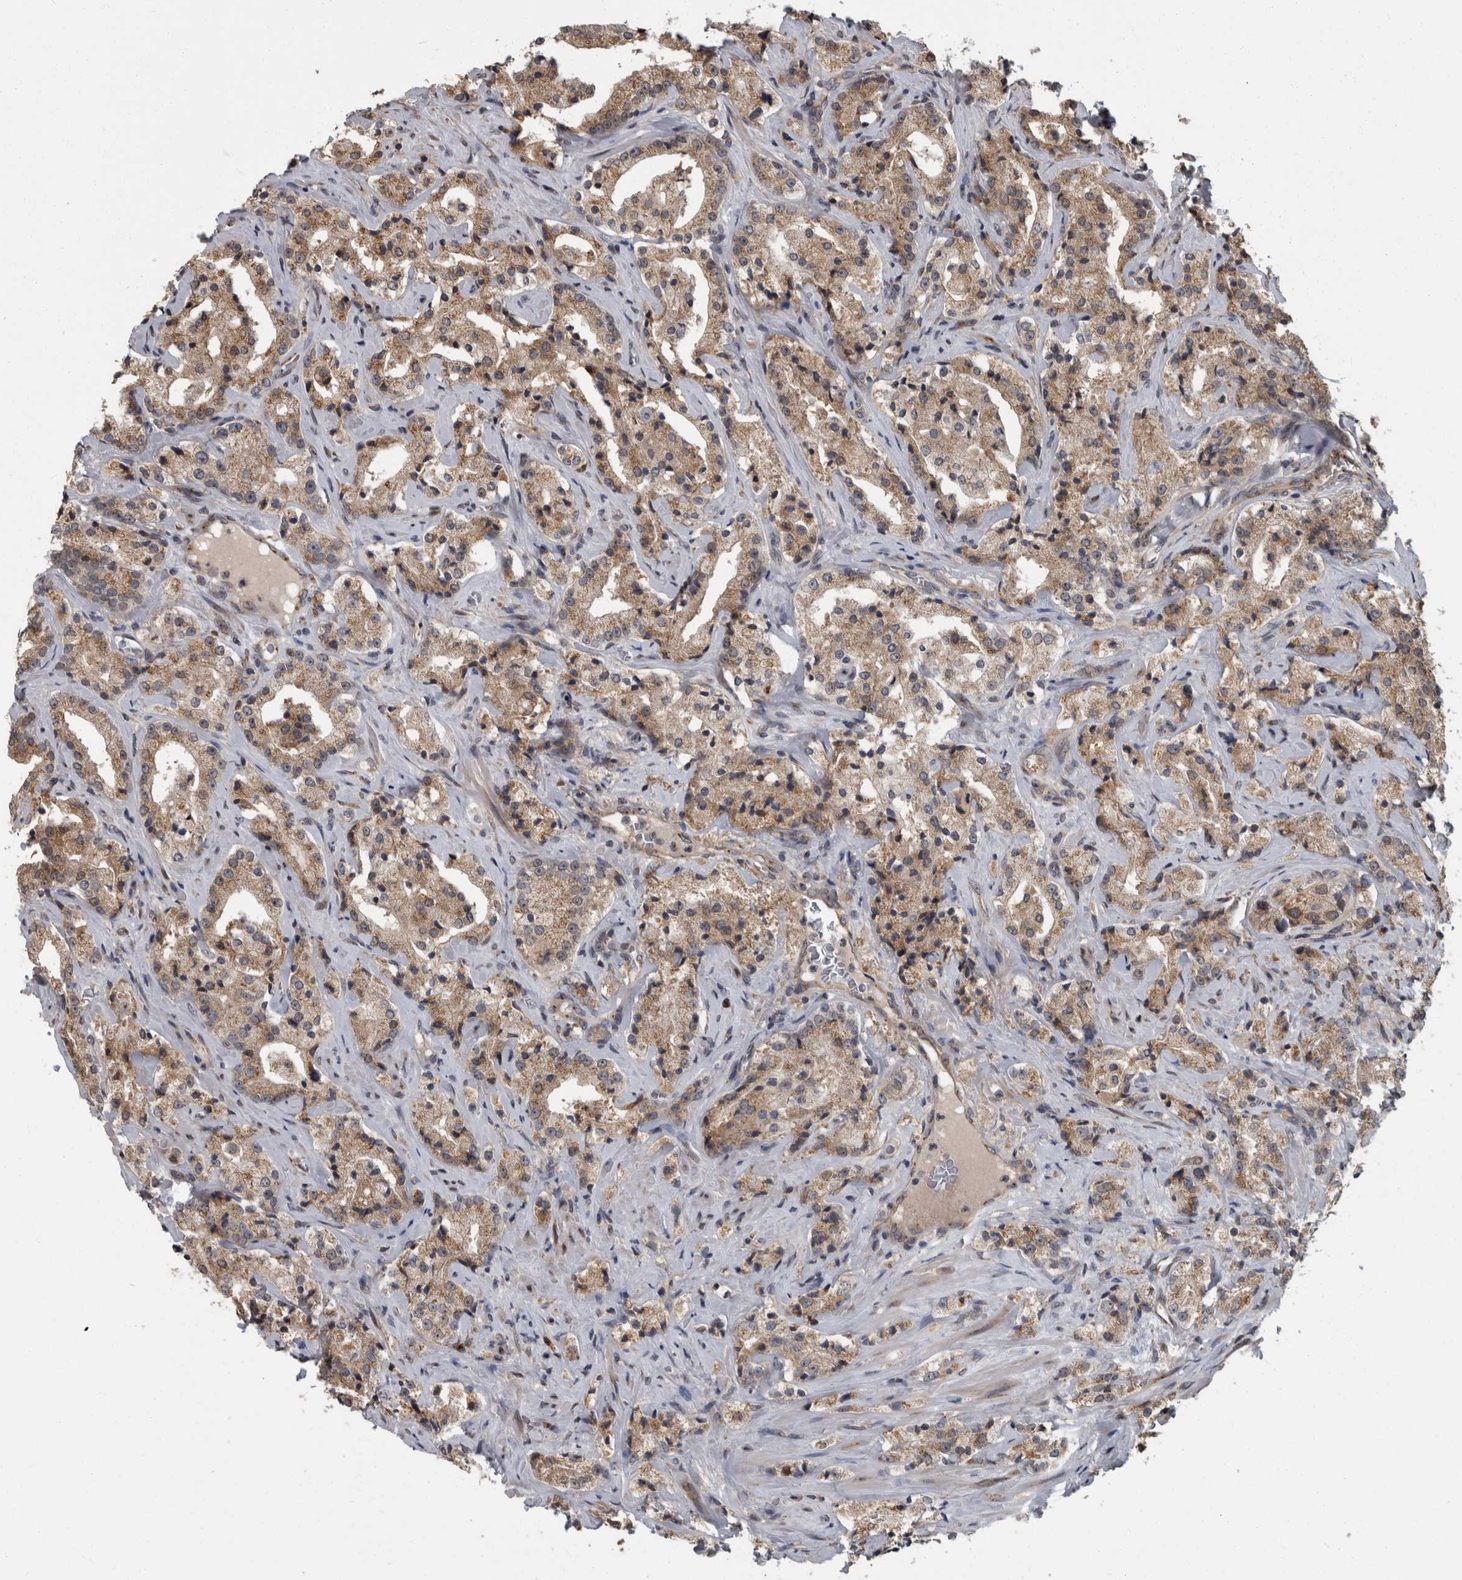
{"staining": {"intensity": "moderate", "quantity": ">75%", "location": "cytoplasmic/membranous"}, "tissue": "prostate cancer", "cell_type": "Tumor cells", "image_type": "cancer", "snomed": [{"axis": "morphology", "description": "Adenocarcinoma, High grade"}, {"axis": "topography", "description": "Prostate"}], "caption": "Protein staining demonstrates moderate cytoplasmic/membranous positivity in about >75% of tumor cells in prostate cancer.", "gene": "LMAN2L", "patient": {"sex": "male", "age": 63}}